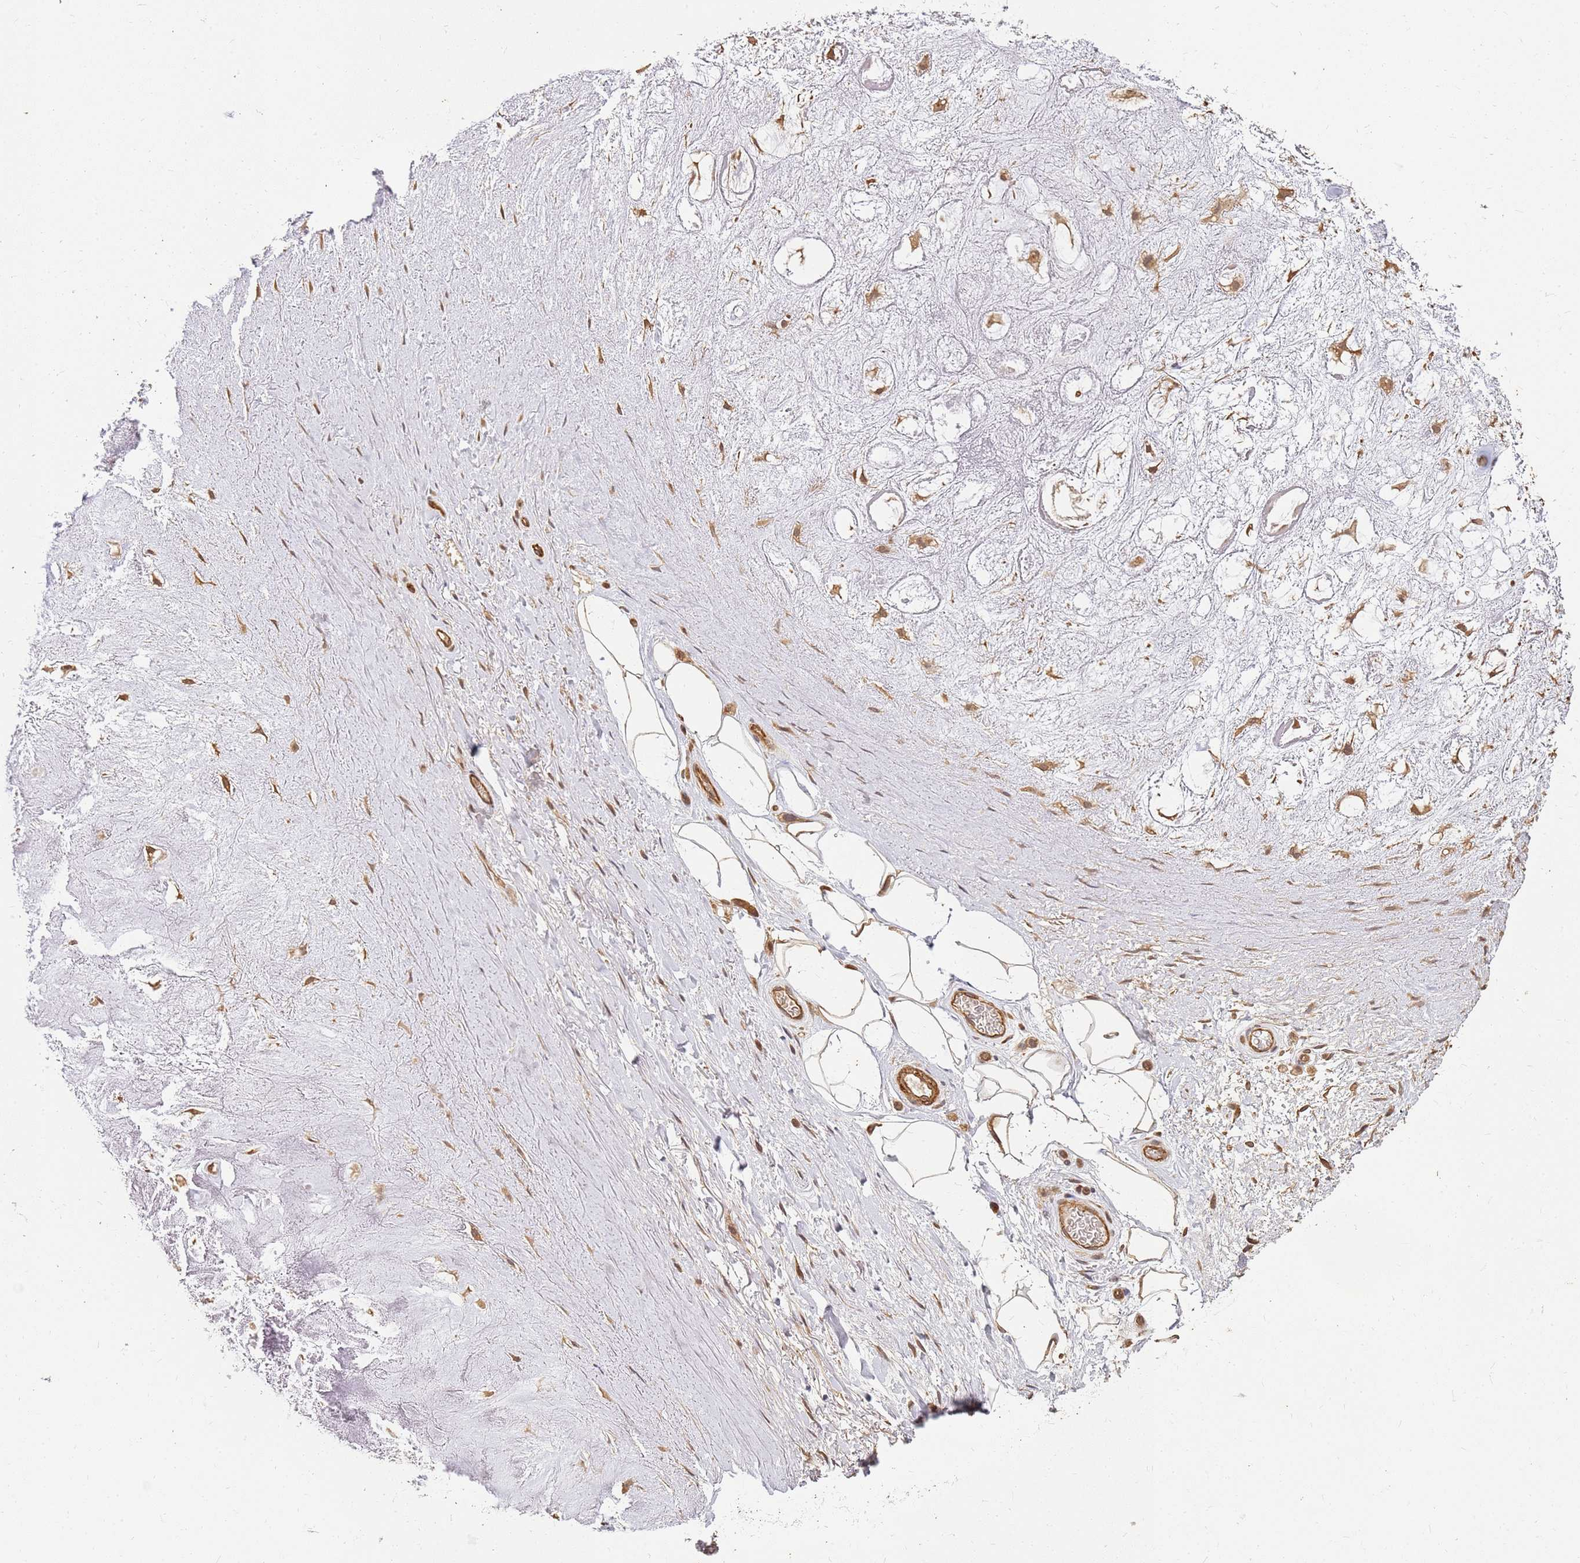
{"staining": {"intensity": "moderate", "quantity": ">75%", "location": "cytoplasmic/membranous"}, "tissue": "adipose tissue", "cell_type": "Adipocytes", "image_type": "normal", "snomed": [{"axis": "morphology", "description": "Normal tissue, NOS"}, {"axis": "topography", "description": "Cartilage tissue"}], "caption": "The immunohistochemical stain shows moderate cytoplasmic/membranous positivity in adipocytes of normal adipose tissue. (DAB (3,3'-diaminobenzidine) IHC with brightfield microscopy, high magnification).", "gene": "ST18", "patient": {"sex": "male", "age": 81}}